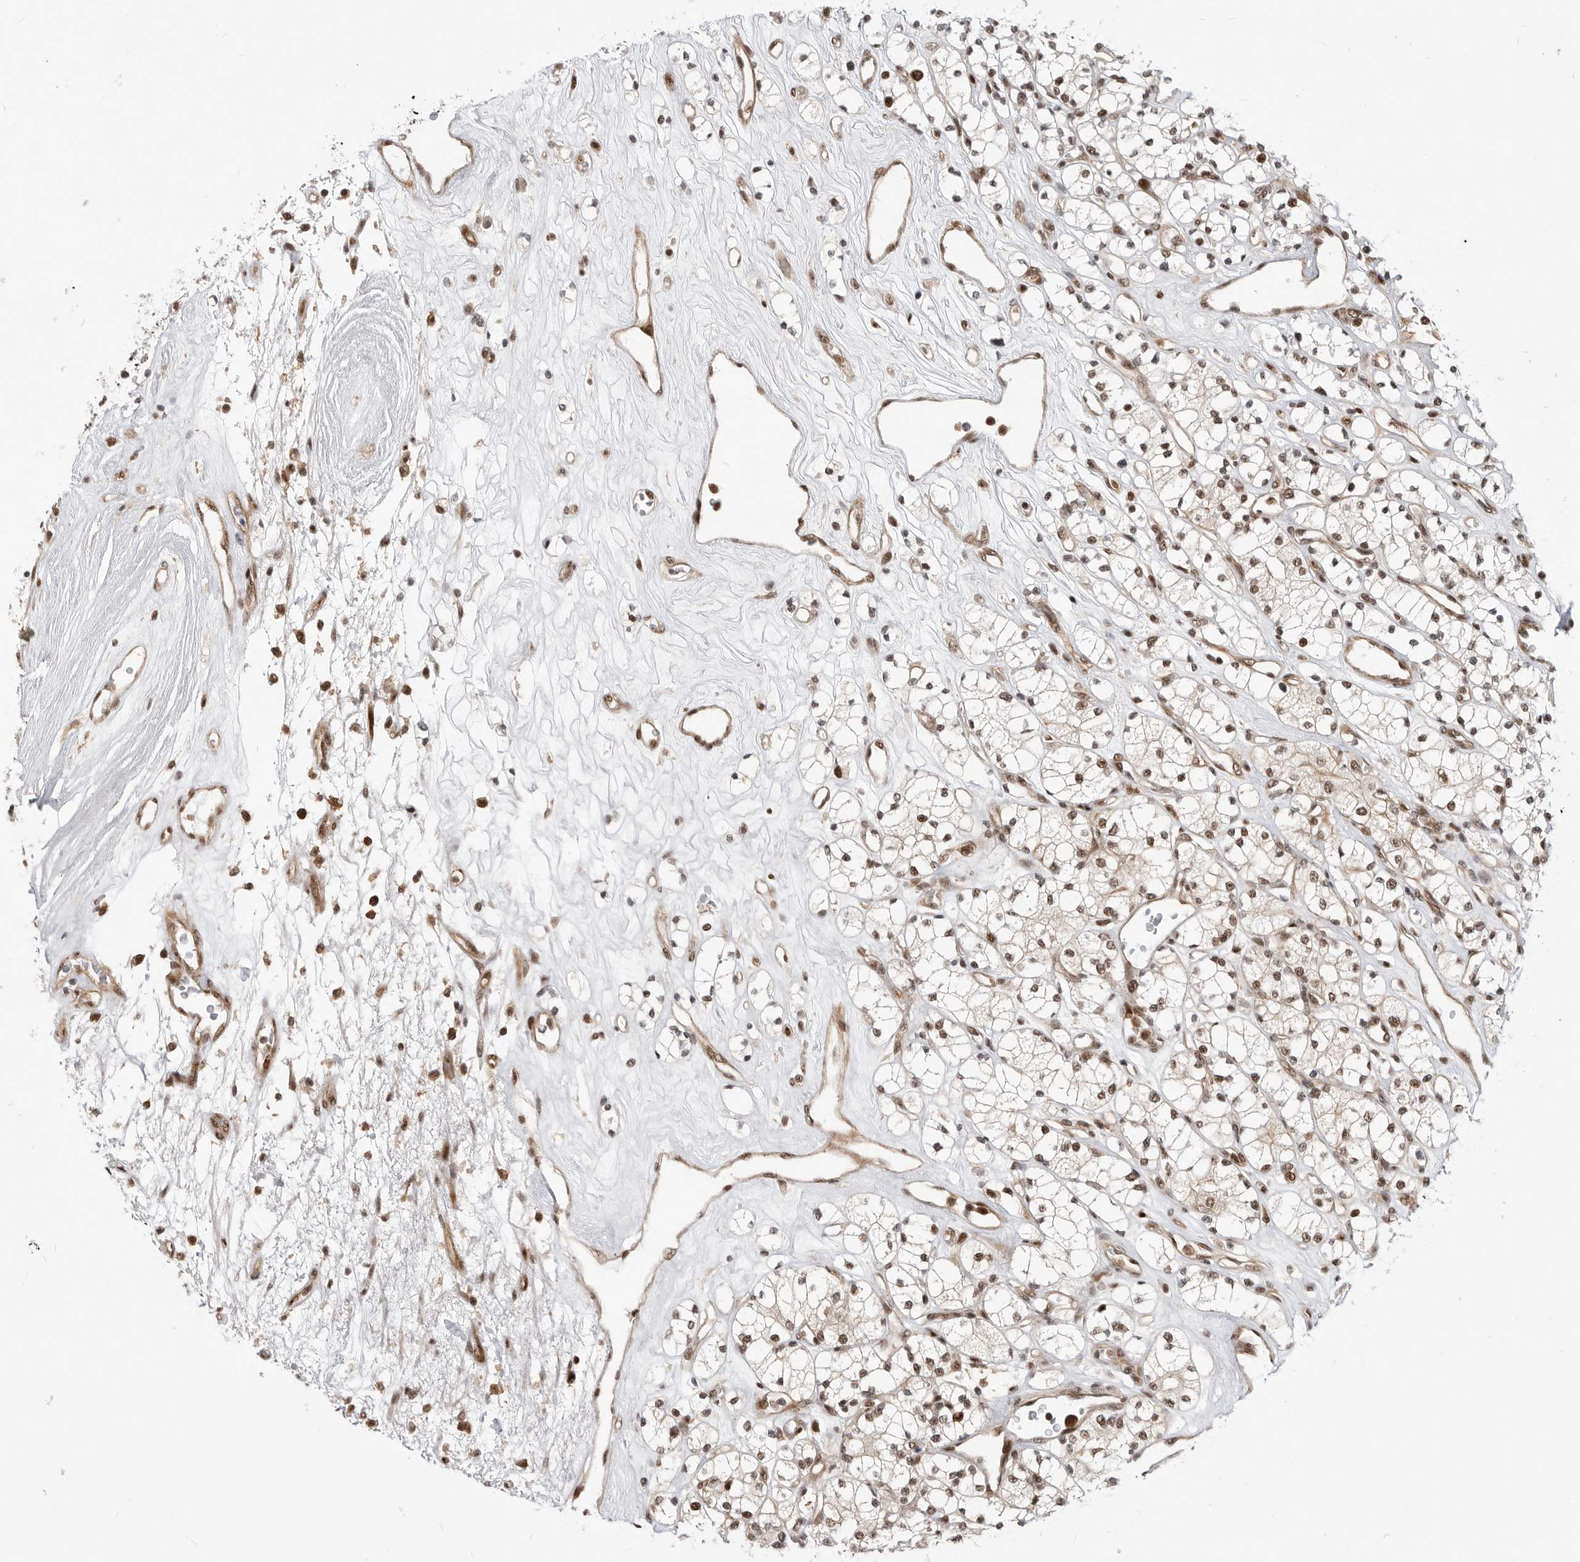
{"staining": {"intensity": "moderate", "quantity": ">75%", "location": "nuclear"}, "tissue": "renal cancer", "cell_type": "Tumor cells", "image_type": "cancer", "snomed": [{"axis": "morphology", "description": "Adenocarcinoma, NOS"}, {"axis": "topography", "description": "Kidney"}], "caption": "Renal adenocarcinoma stained with a protein marker reveals moderate staining in tumor cells.", "gene": "GPATCH2", "patient": {"sex": "male", "age": 77}}